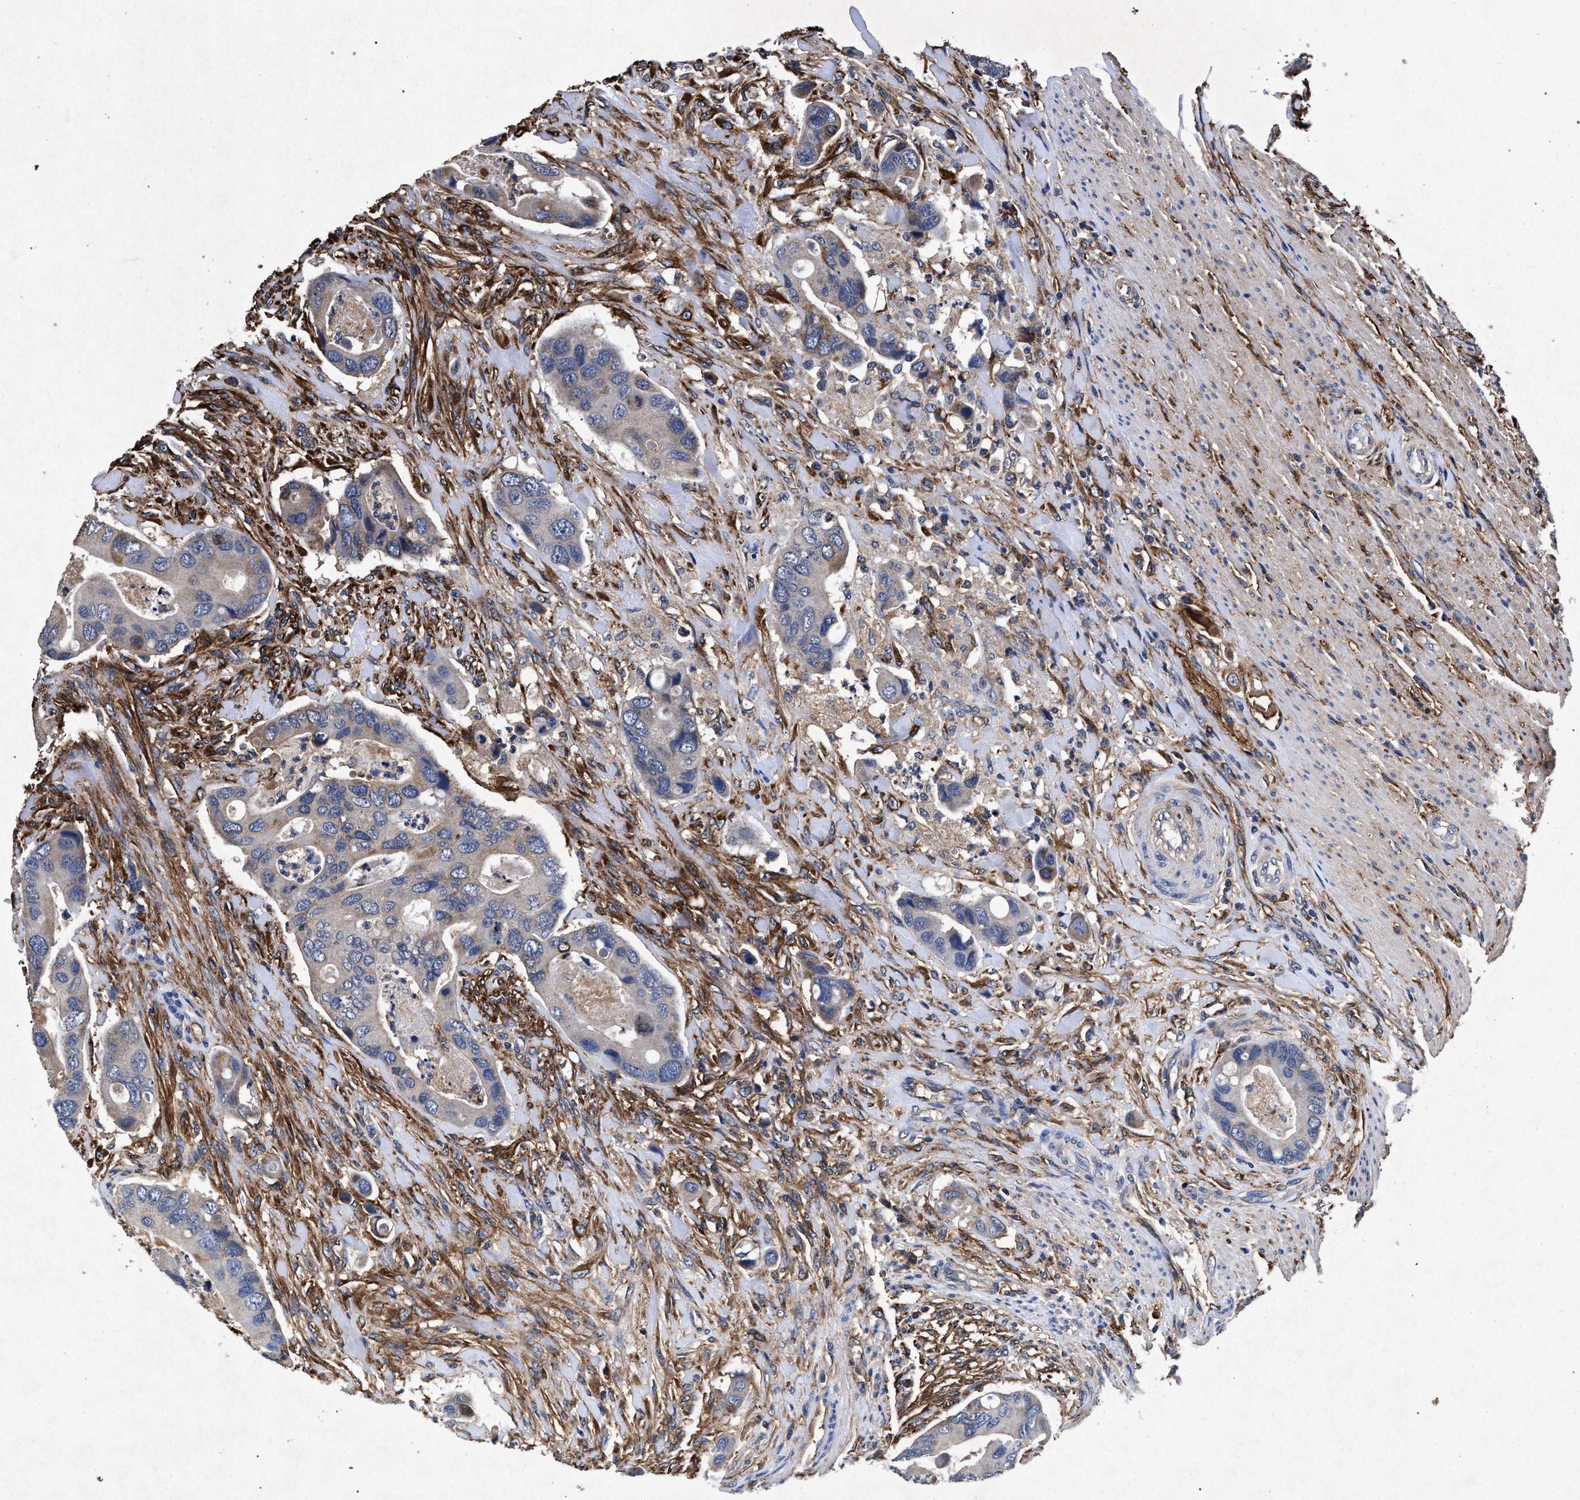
{"staining": {"intensity": "weak", "quantity": "<25%", "location": "cytoplasmic/membranous"}, "tissue": "colorectal cancer", "cell_type": "Tumor cells", "image_type": "cancer", "snomed": [{"axis": "morphology", "description": "Adenocarcinoma, NOS"}, {"axis": "topography", "description": "Rectum"}], "caption": "Protein analysis of colorectal cancer (adenocarcinoma) reveals no significant positivity in tumor cells.", "gene": "MARCKS", "patient": {"sex": "female", "age": 57}}